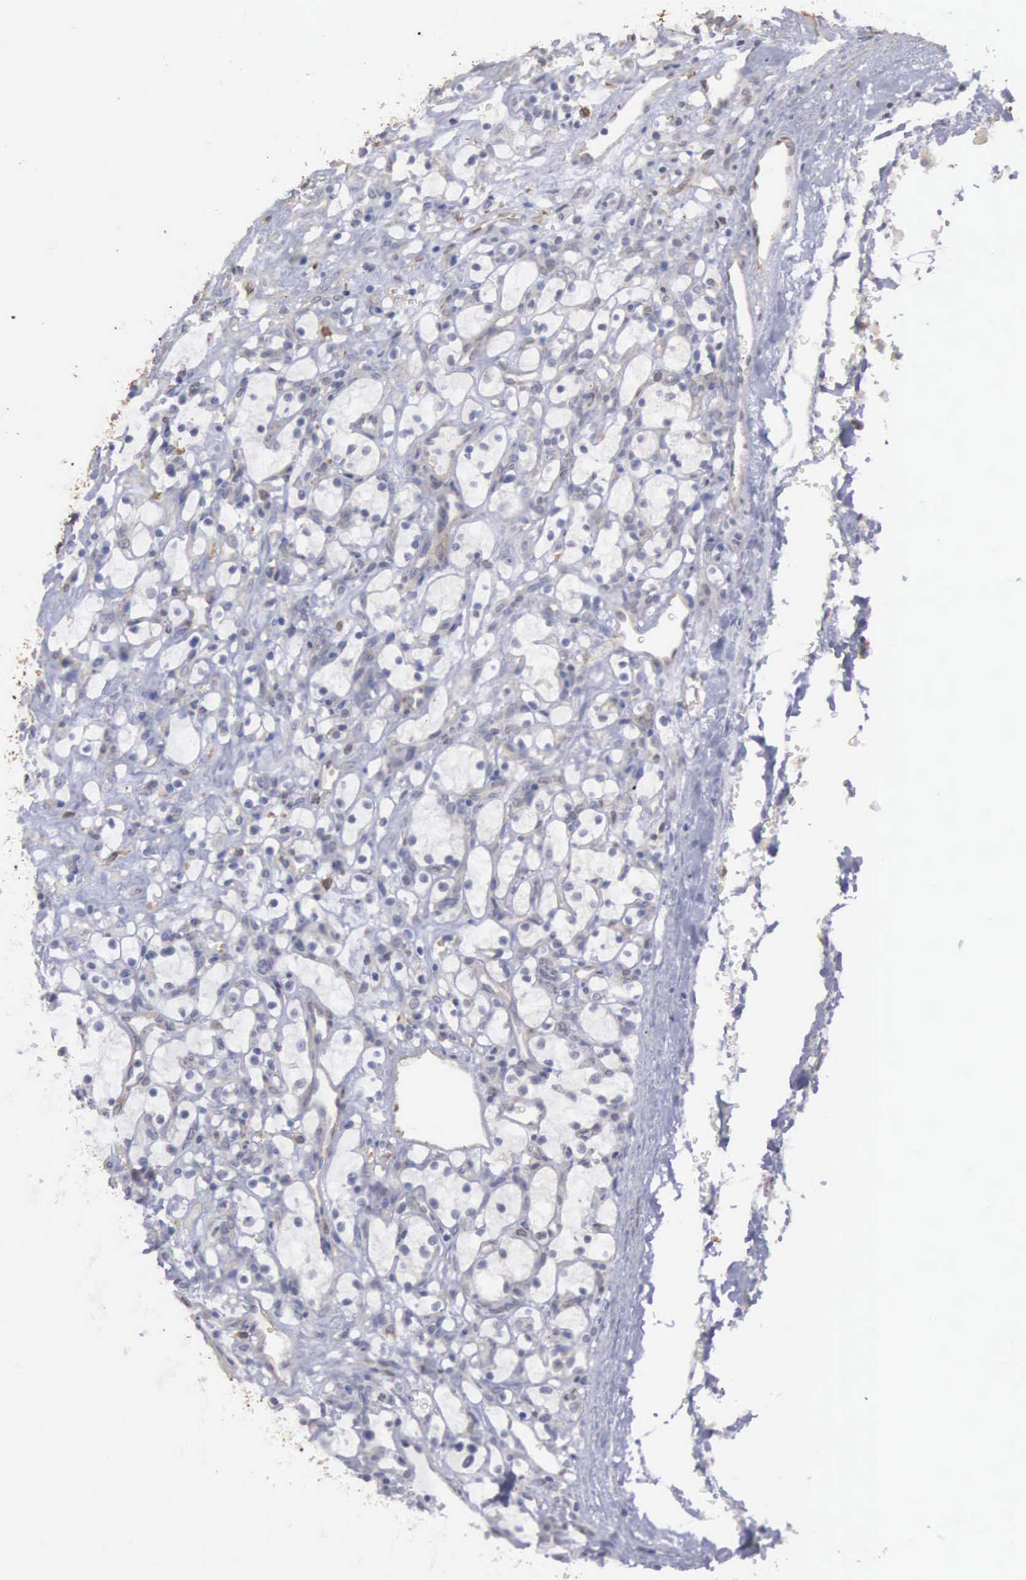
{"staining": {"intensity": "negative", "quantity": "none", "location": "none"}, "tissue": "renal cancer", "cell_type": "Tumor cells", "image_type": "cancer", "snomed": [{"axis": "morphology", "description": "Adenocarcinoma, NOS"}, {"axis": "topography", "description": "Kidney"}], "caption": "A high-resolution micrograph shows immunohistochemistry staining of renal cancer, which exhibits no significant positivity in tumor cells. (Stains: DAB IHC with hematoxylin counter stain, Microscopy: brightfield microscopy at high magnification).", "gene": "LIN52", "patient": {"sex": "female", "age": 83}}